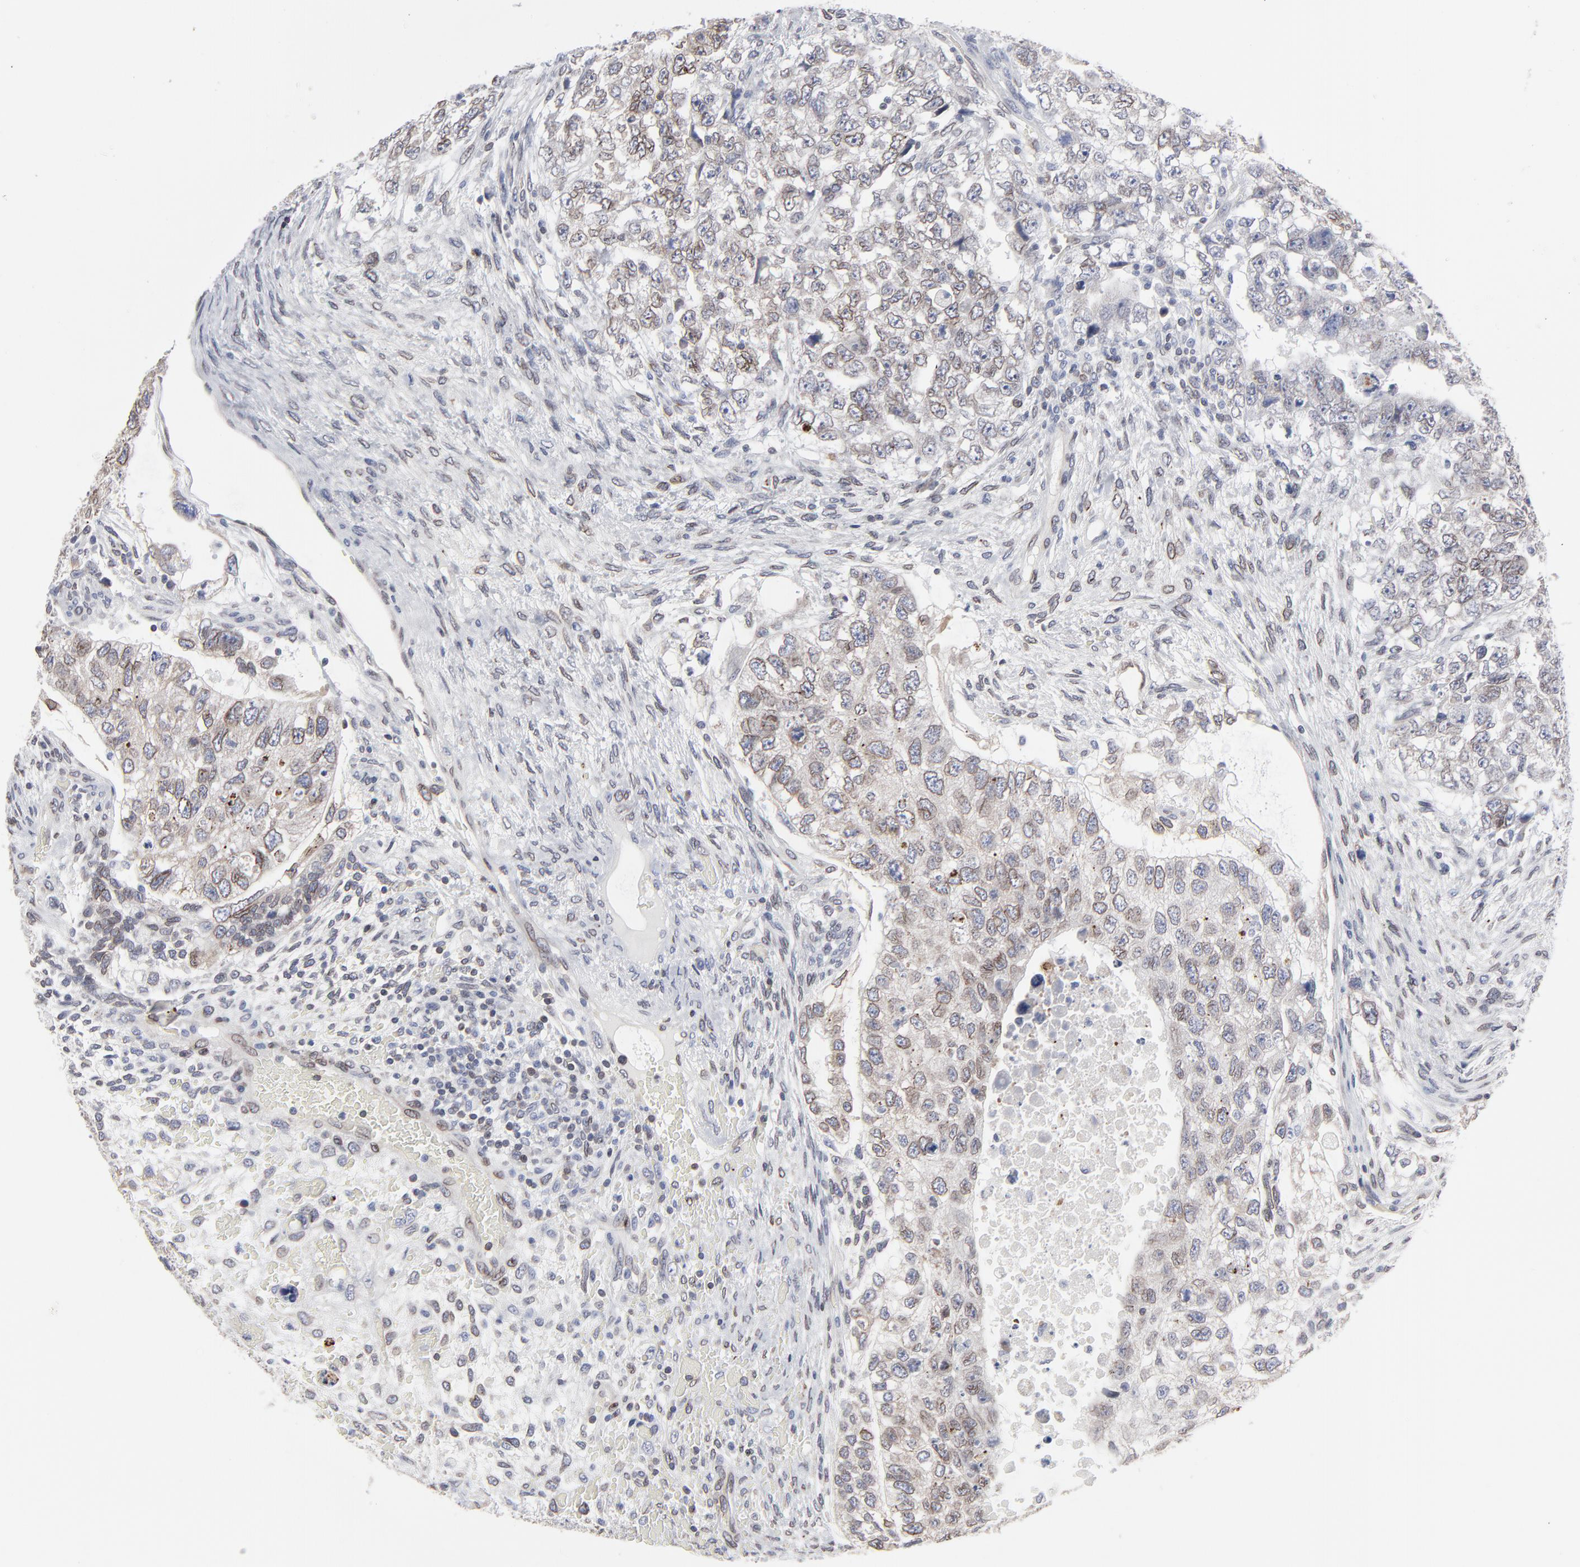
{"staining": {"intensity": "weak", "quantity": ">75%", "location": "cytoplasmic/membranous,nuclear"}, "tissue": "testis cancer", "cell_type": "Tumor cells", "image_type": "cancer", "snomed": [{"axis": "morphology", "description": "Carcinoma, Embryonal, NOS"}, {"axis": "topography", "description": "Testis"}], "caption": "Tumor cells demonstrate low levels of weak cytoplasmic/membranous and nuclear staining in about >75% of cells in human testis embryonal carcinoma.", "gene": "SYNE2", "patient": {"sex": "male", "age": 36}}